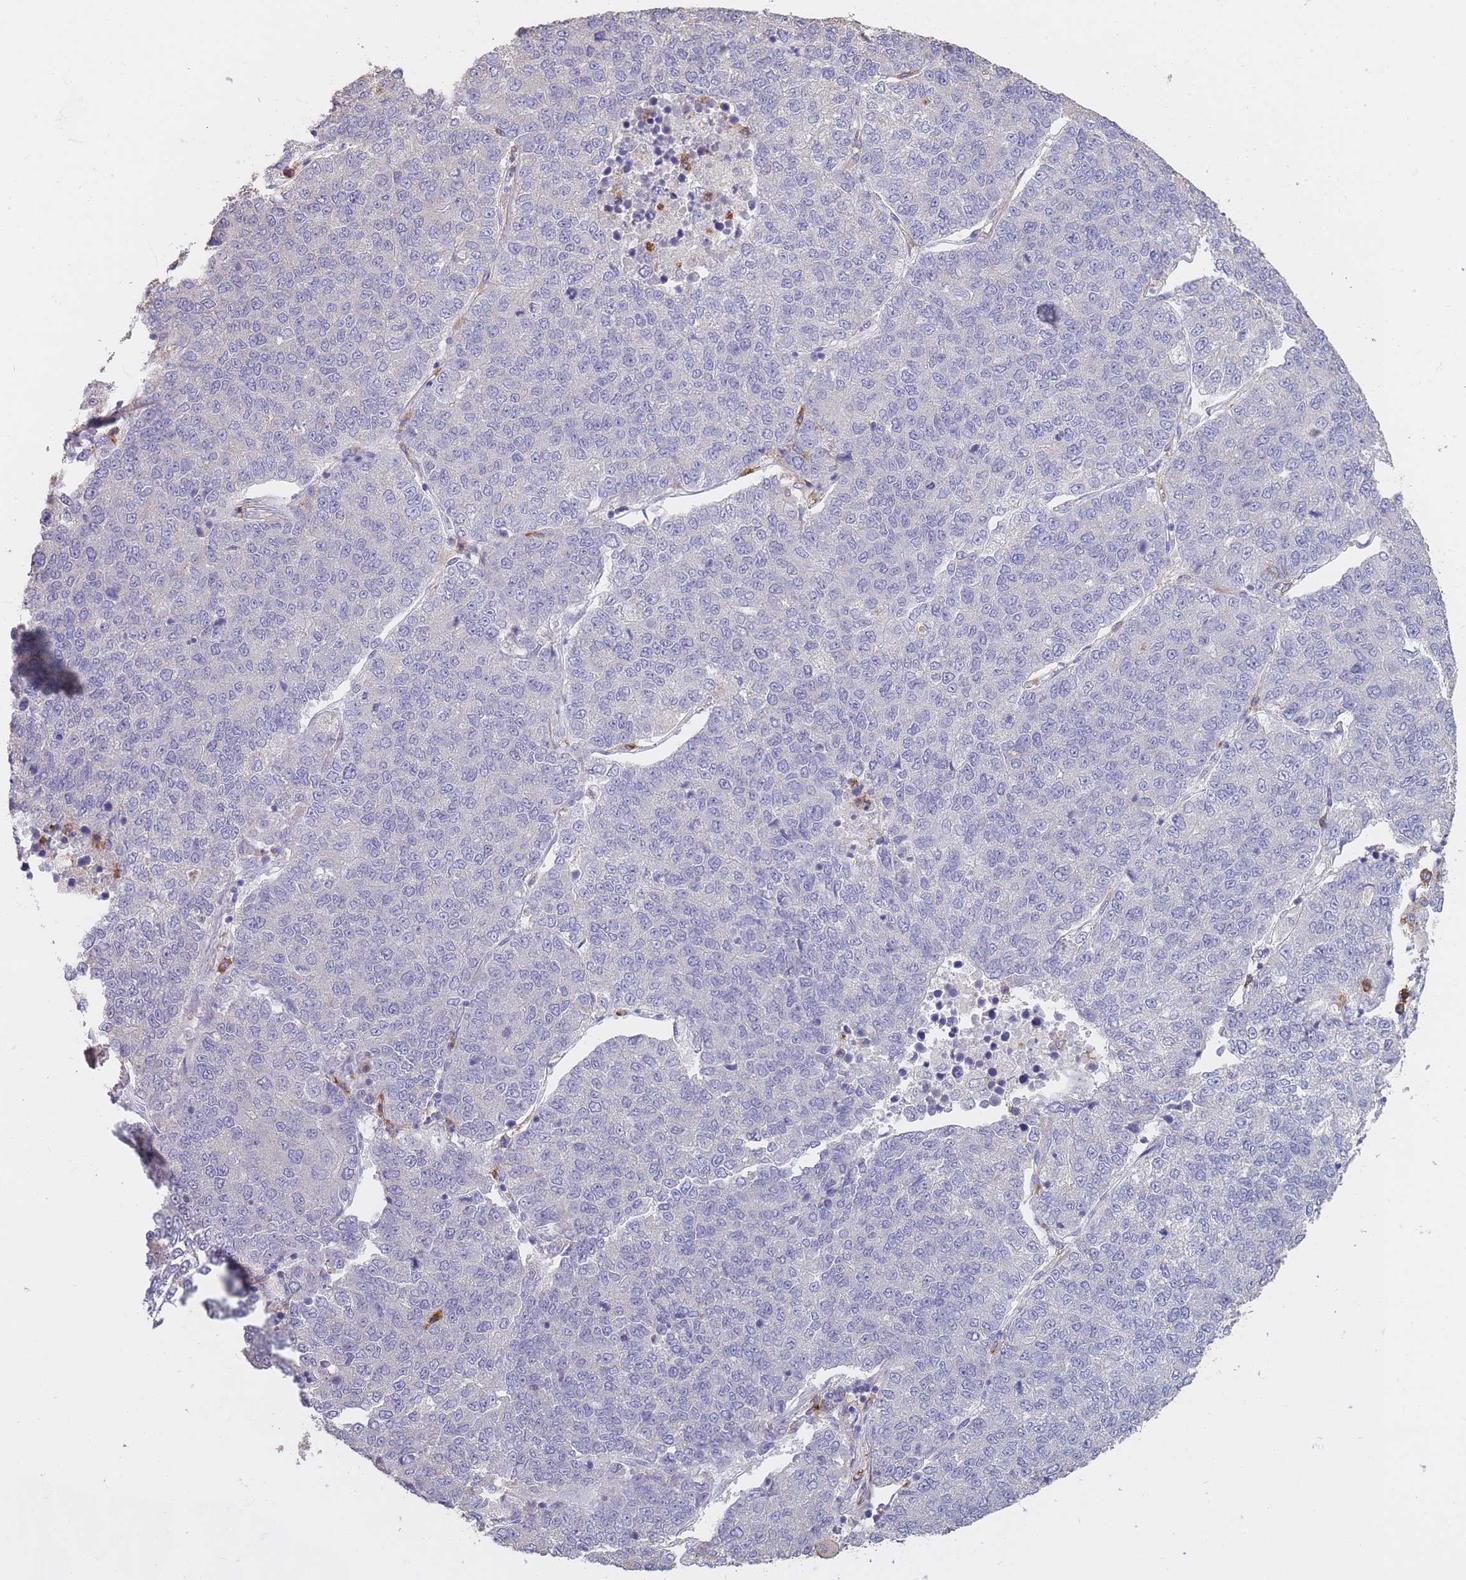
{"staining": {"intensity": "negative", "quantity": "none", "location": "none"}, "tissue": "lung cancer", "cell_type": "Tumor cells", "image_type": "cancer", "snomed": [{"axis": "morphology", "description": "Adenocarcinoma, NOS"}, {"axis": "topography", "description": "Lung"}], "caption": "Tumor cells are negative for protein expression in human lung adenocarcinoma.", "gene": "CLEC12A", "patient": {"sex": "male", "age": 49}}